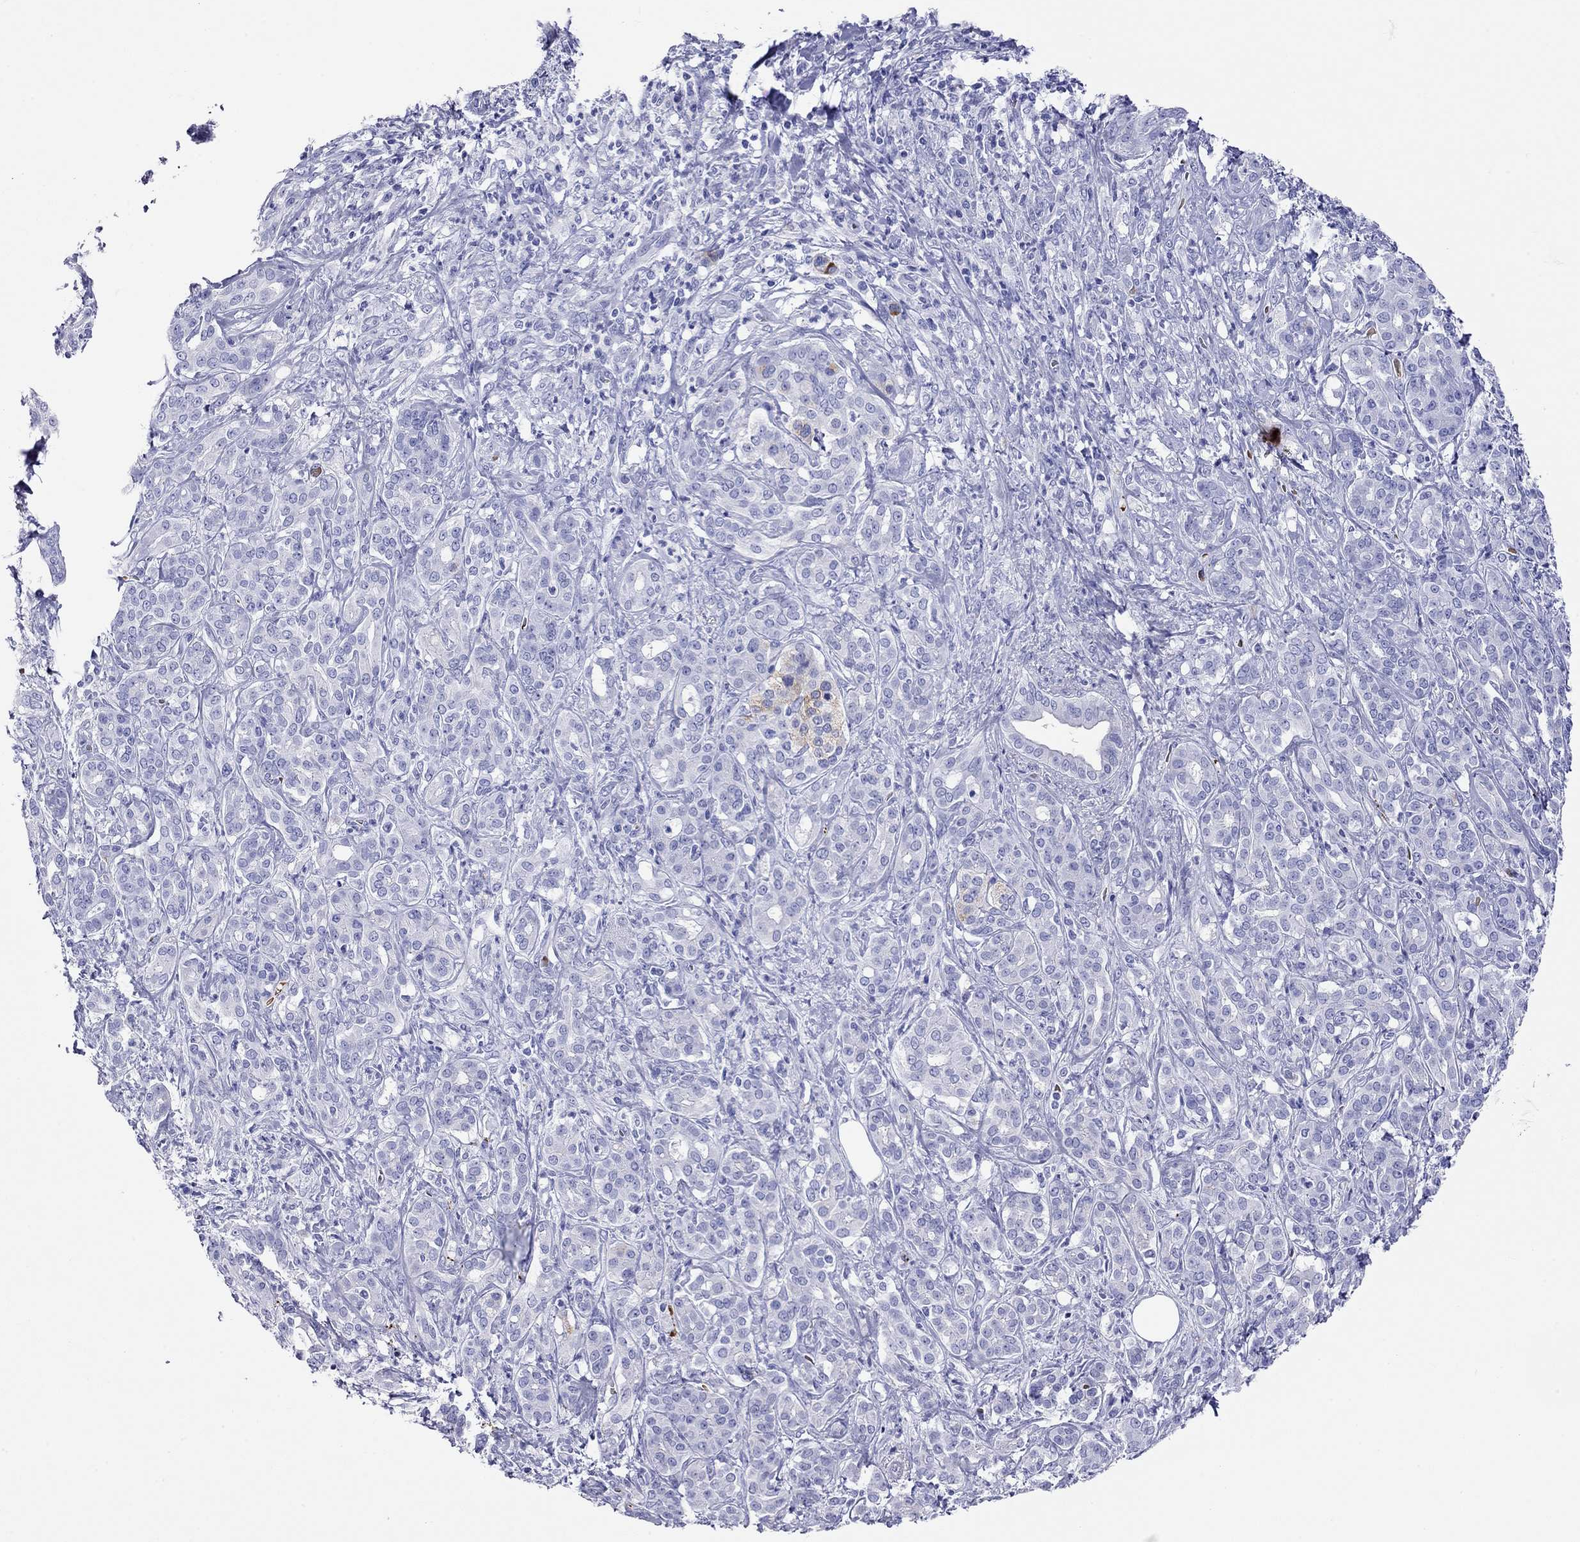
{"staining": {"intensity": "negative", "quantity": "none", "location": "none"}, "tissue": "pancreatic cancer", "cell_type": "Tumor cells", "image_type": "cancer", "snomed": [{"axis": "morphology", "description": "Normal tissue, NOS"}, {"axis": "morphology", "description": "Inflammation, NOS"}, {"axis": "morphology", "description": "Adenocarcinoma, NOS"}, {"axis": "topography", "description": "Pancreas"}], "caption": "Adenocarcinoma (pancreatic) was stained to show a protein in brown. There is no significant staining in tumor cells.", "gene": "PTPRN", "patient": {"sex": "male", "age": 57}}